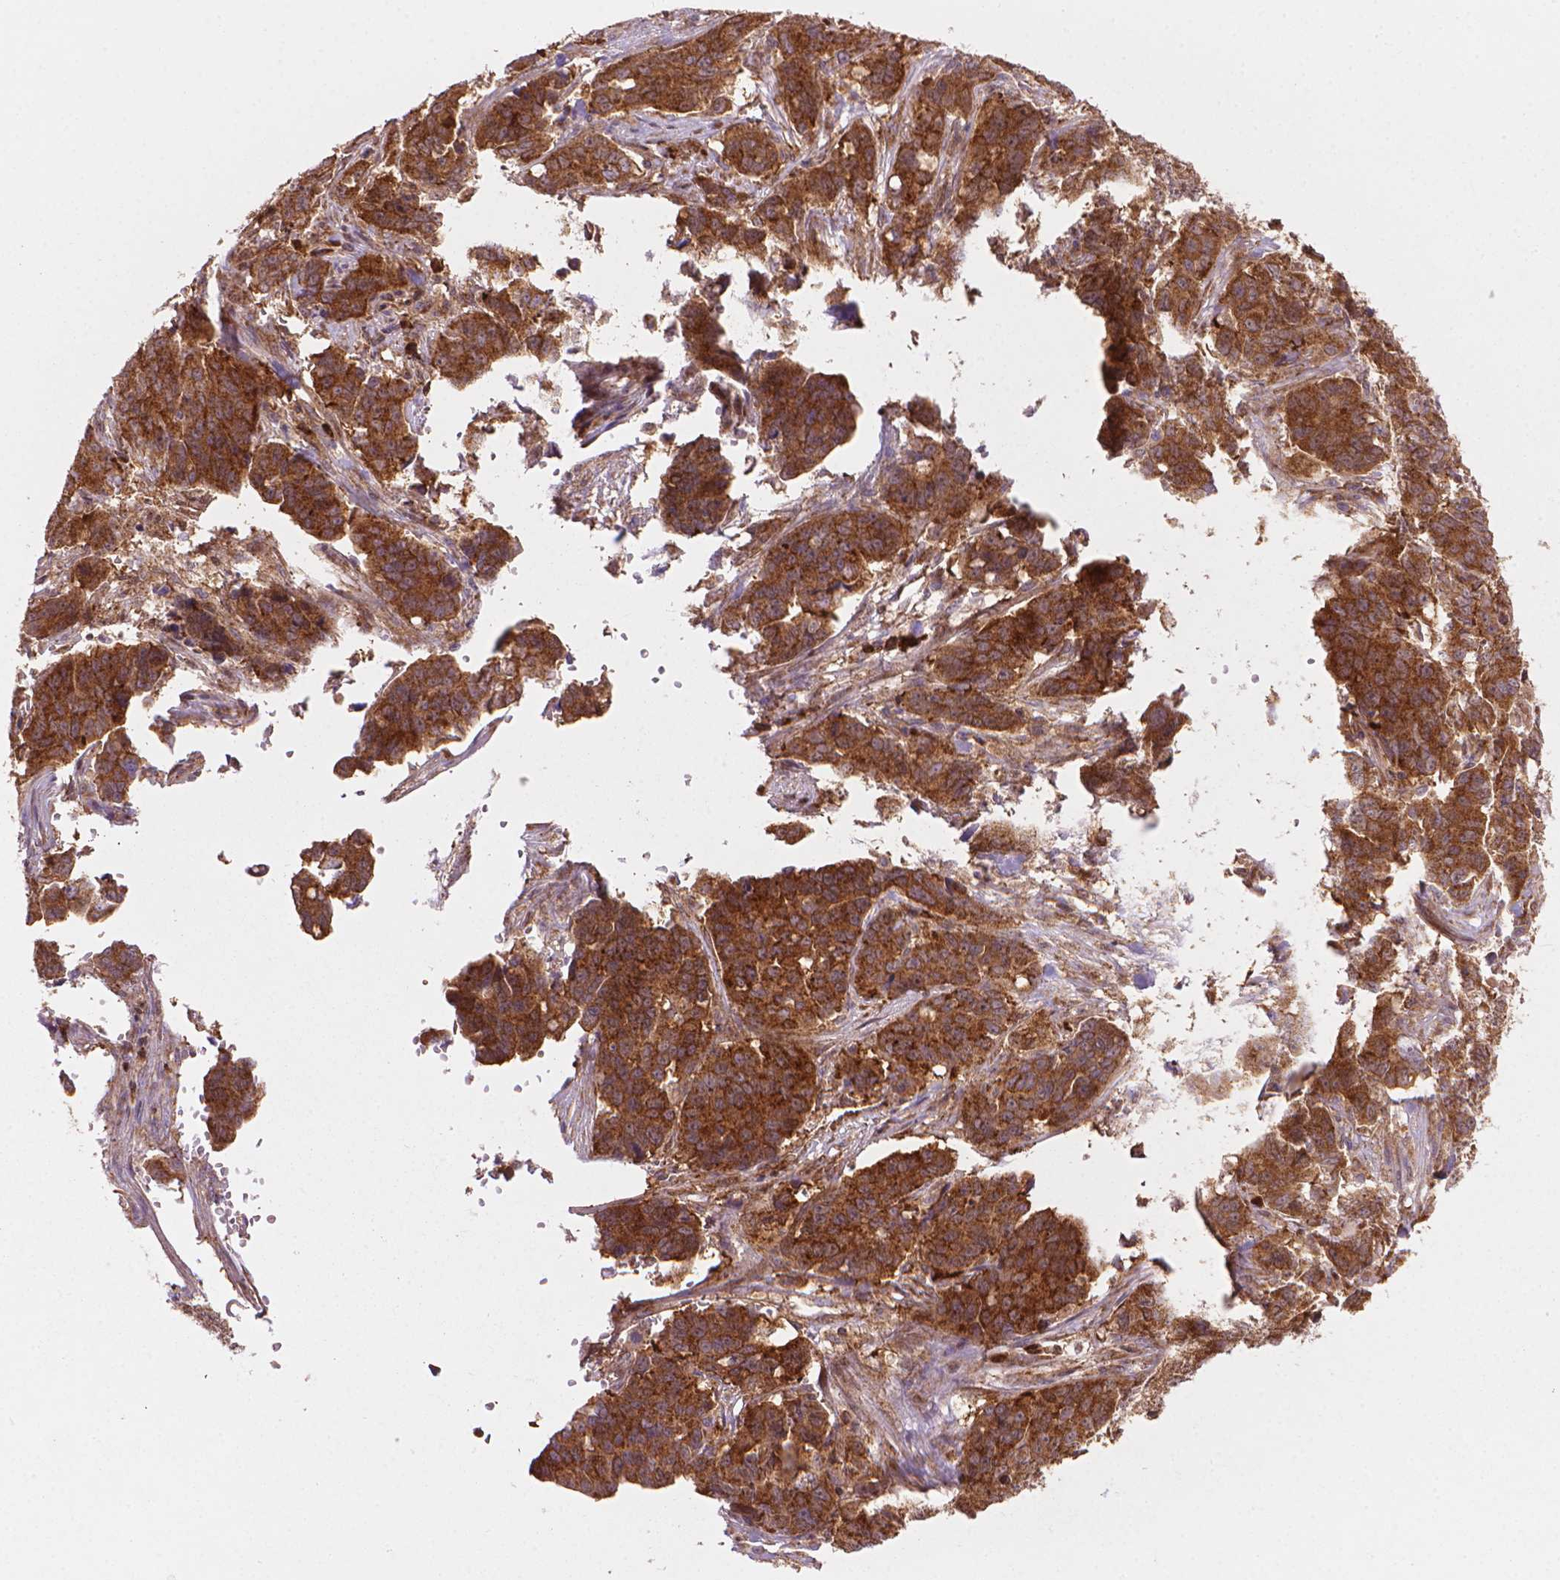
{"staining": {"intensity": "moderate", "quantity": ">75%", "location": "cytoplasmic/membranous"}, "tissue": "ovarian cancer", "cell_type": "Tumor cells", "image_type": "cancer", "snomed": [{"axis": "morphology", "description": "Carcinoma, endometroid"}, {"axis": "topography", "description": "Ovary"}], "caption": "Ovarian endometroid carcinoma stained for a protein exhibits moderate cytoplasmic/membranous positivity in tumor cells.", "gene": "VARS2", "patient": {"sex": "female", "age": 78}}